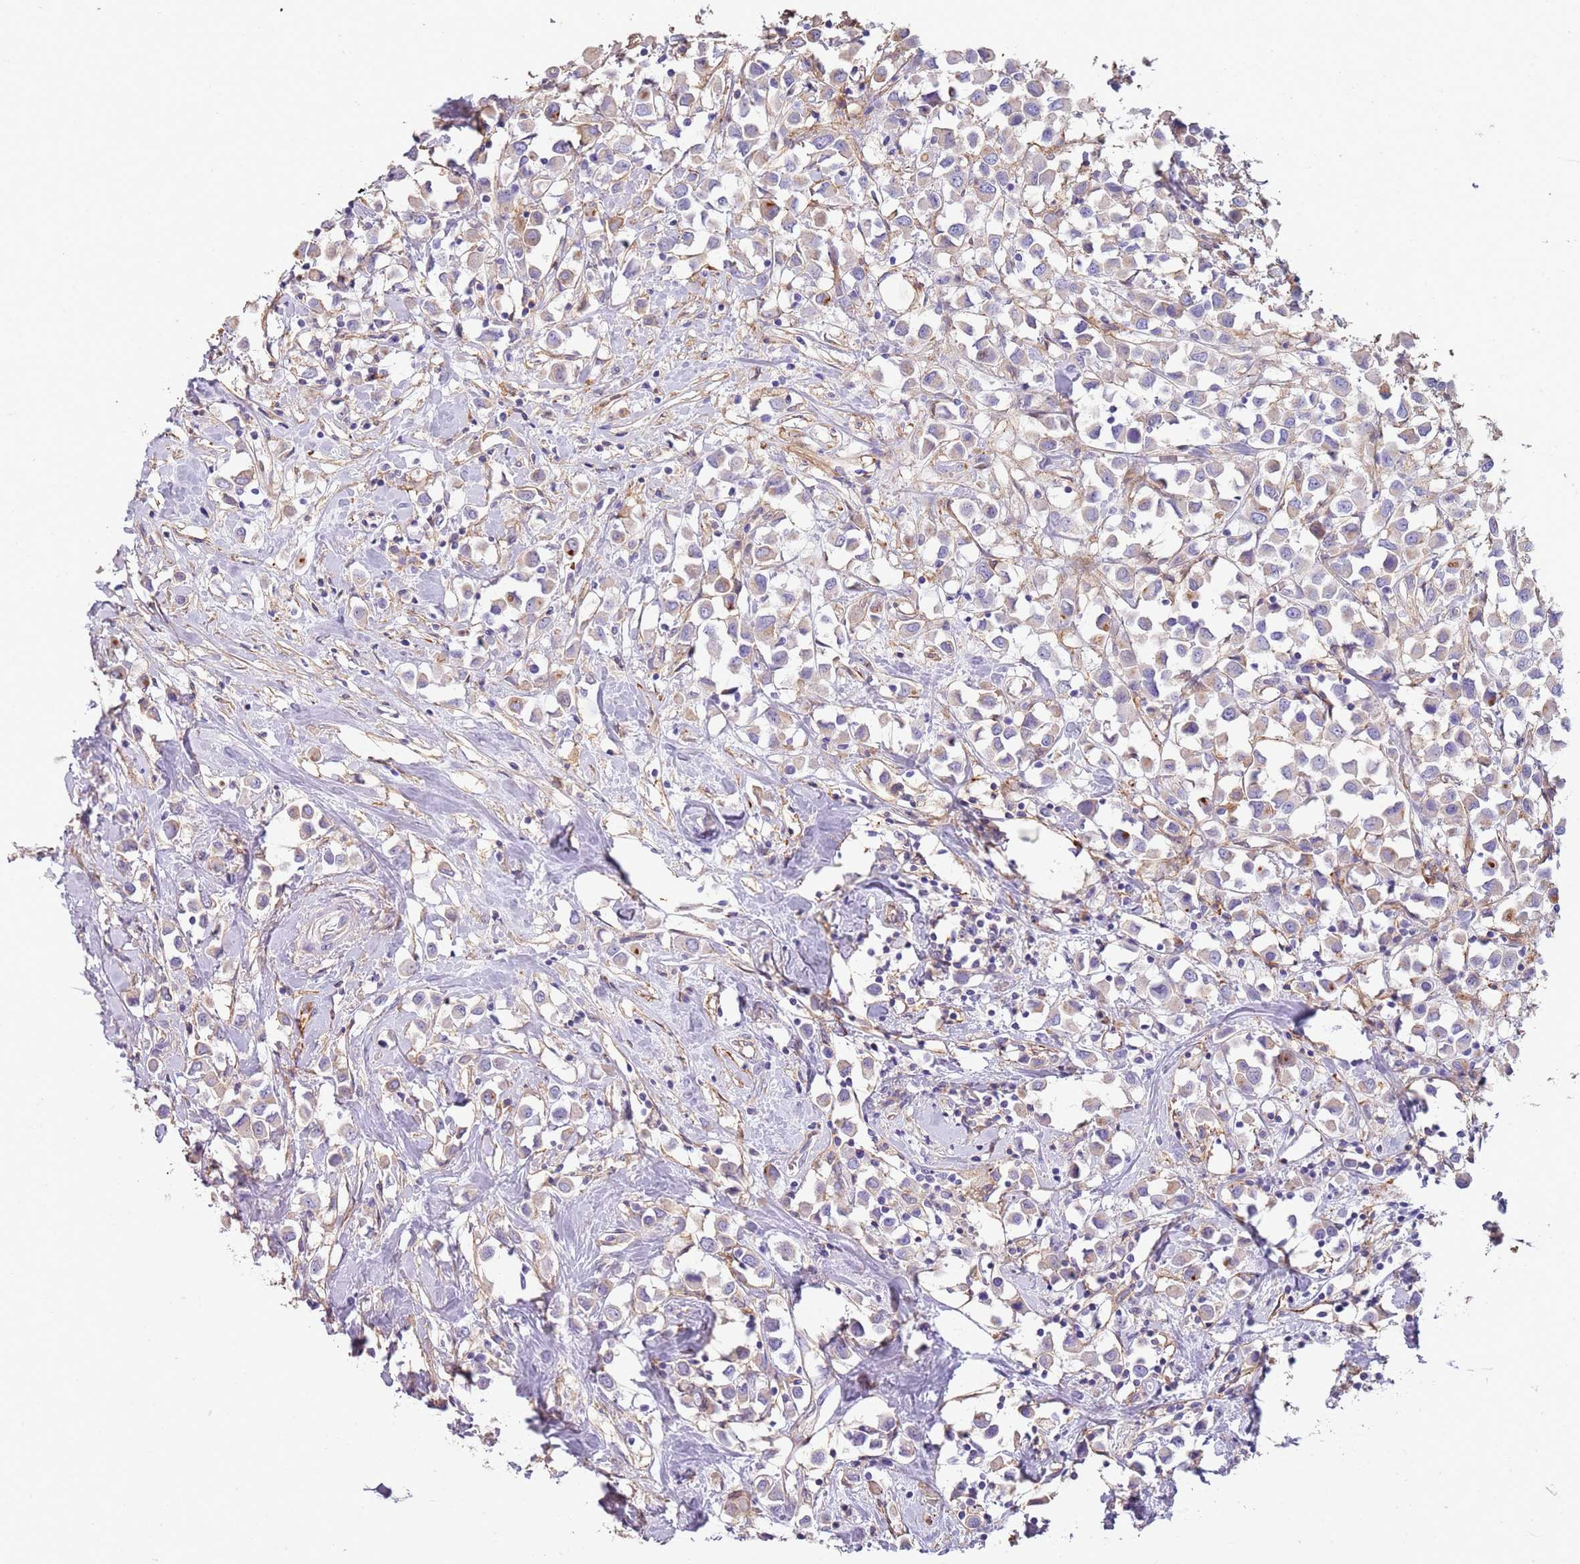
{"staining": {"intensity": "weak", "quantity": "<25%", "location": "cytoplasmic/membranous"}, "tissue": "breast cancer", "cell_type": "Tumor cells", "image_type": "cancer", "snomed": [{"axis": "morphology", "description": "Duct carcinoma"}, {"axis": "topography", "description": "Breast"}], "caption": "Invasive ductal carcinoma (breast) stained for a protein using immunohistochemistry (IHC) reveals no expression tumor cells.", "gene": "NBPF3", "patient": {"sex": "female", "age": 61}}